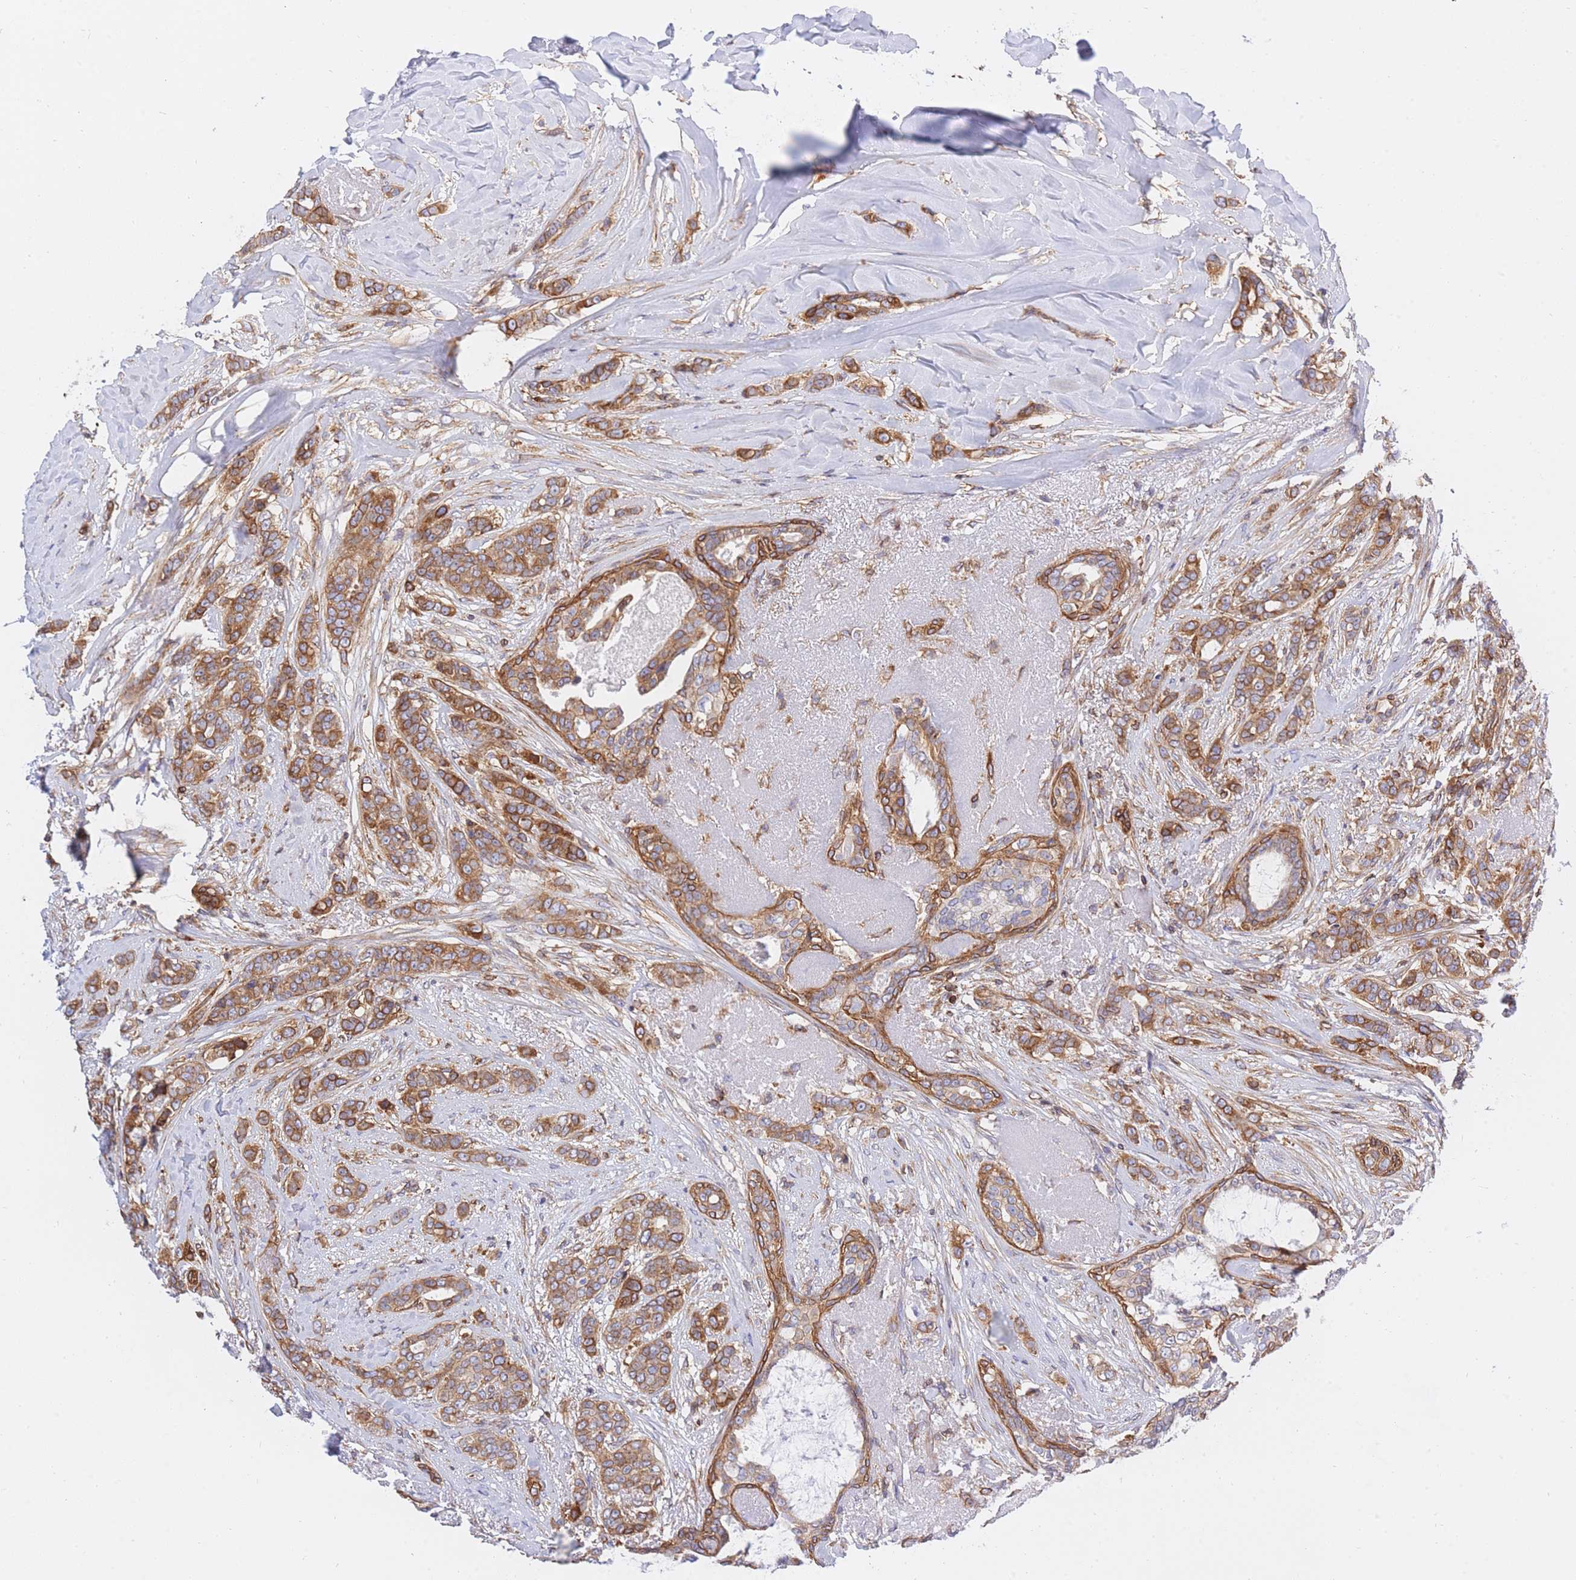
{"staining": {"intensity": "moderate", "quantity": ">75%", "location": "cytoplasmic/membranous"}, "tissue": "breast cancer", "cell_type": "Tumor cells", "image_type": "cancer", "snomed": [{"axis": "morphology", "description": "Lobular carcinoma"}, {"axis": "topography", "description": "Breast"}], "caption": "Immunohistochemistry (DAB (3,3'-diaminobenzidine)) staining of lobular carcinoma (breast) reveals moderate cytoplasmic/membranous protein expression in about >75% of tumor cells. Nuclei are stained in blue.", "gene": "REM1", "patient": {"sex": "female", "age": 51}}